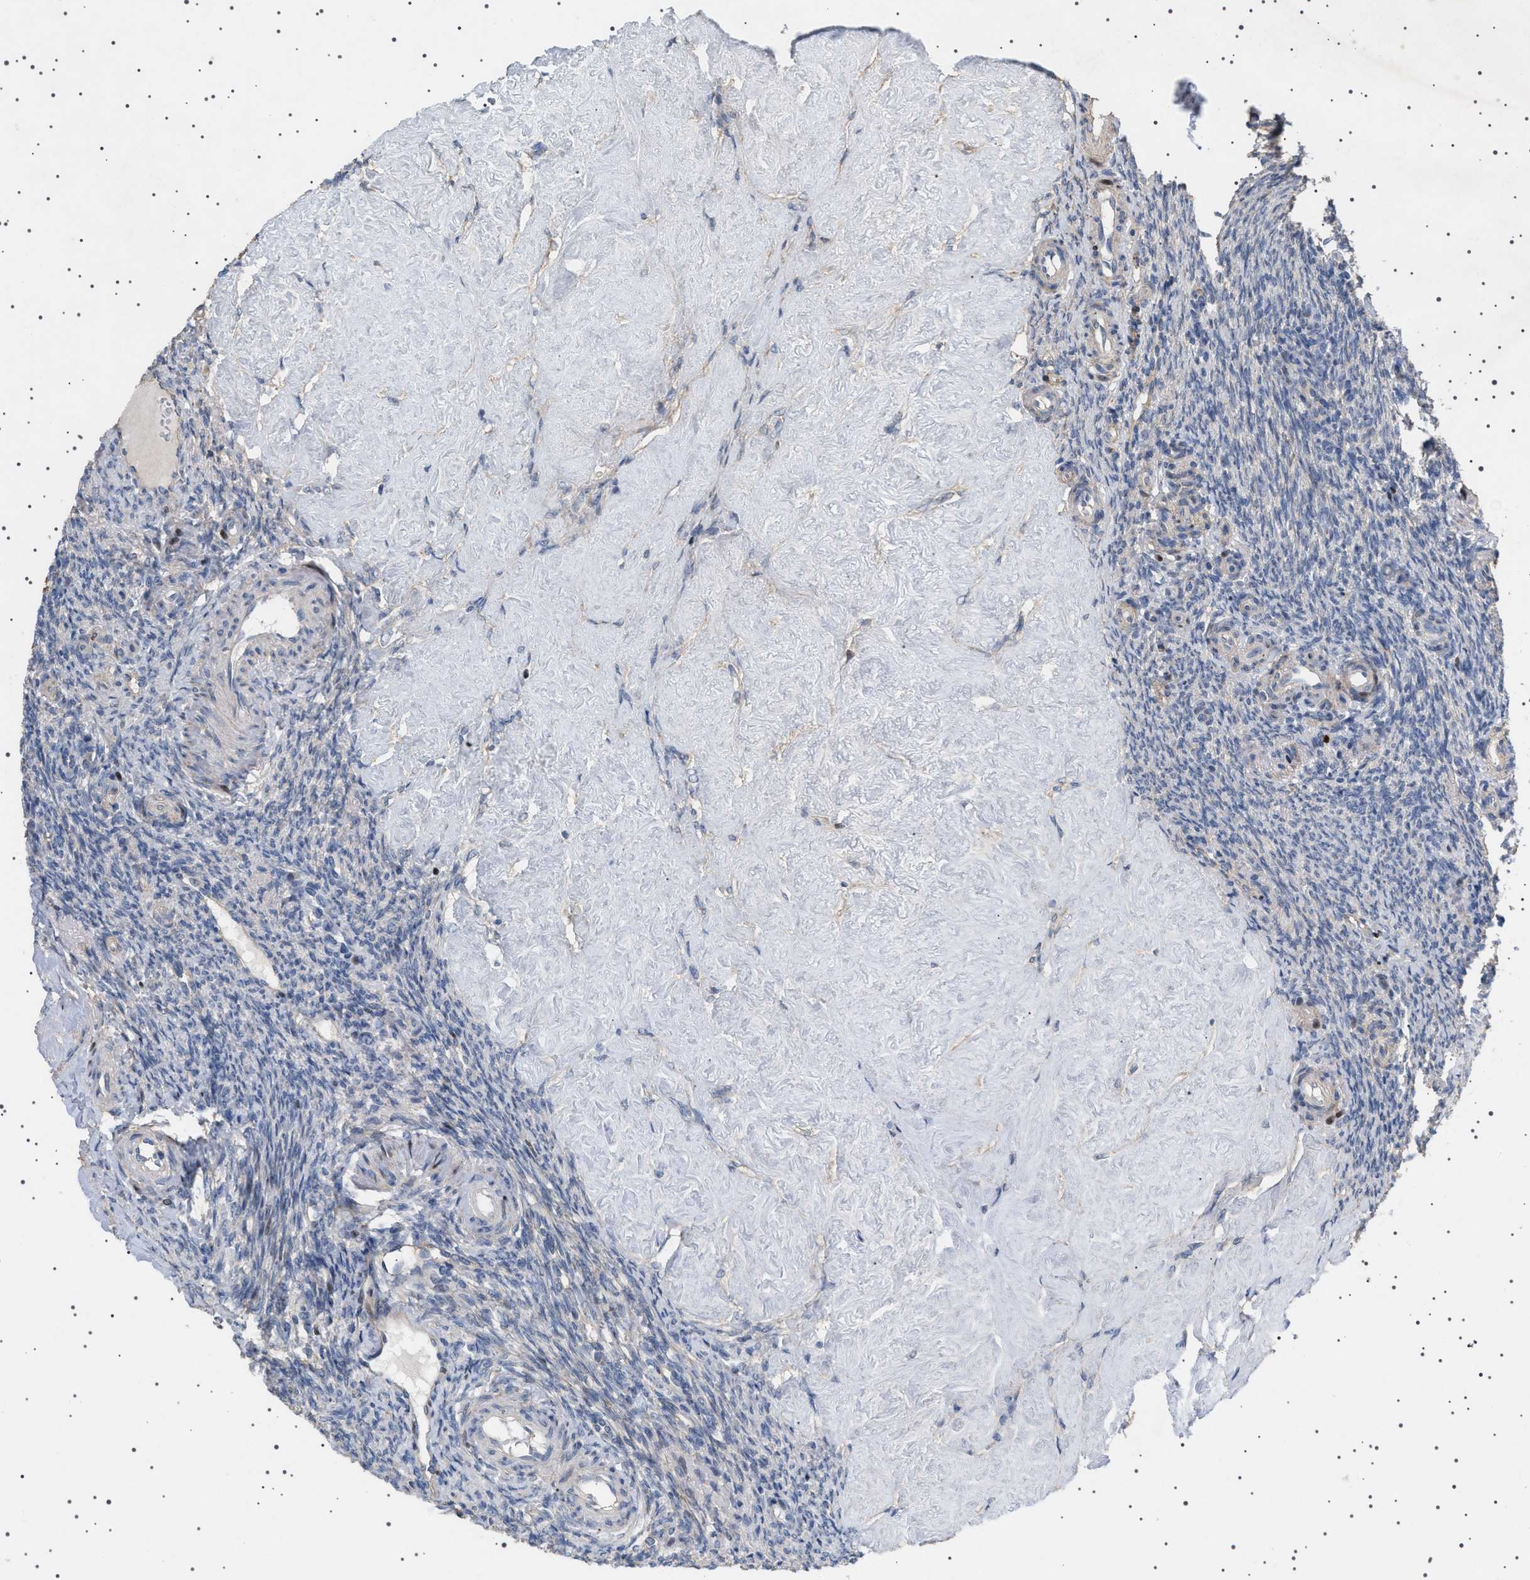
{"staining": {"intensity": "negative", "quantity": "none", "location": "none"}, "tissue": "ovary", "cell_type": "Follicle cells", "image_type": "normal", "snomed": [{"axis": "morphology", "description": "Normal tissue, NOS"}, {"axis": "topography", "description": "Ovary"}], "caption": "Image shows no protein expression in follicle cells of normal ovary. Brightfield microscopy of immunohistochemistry (IHC) stained with DAB (3,3'-diaminobenzidine) (brown) and hematoxylin (blue), captured at high magnification.", "gene": "HTR1A", "patient": {"sex": "female", "age": 41}}